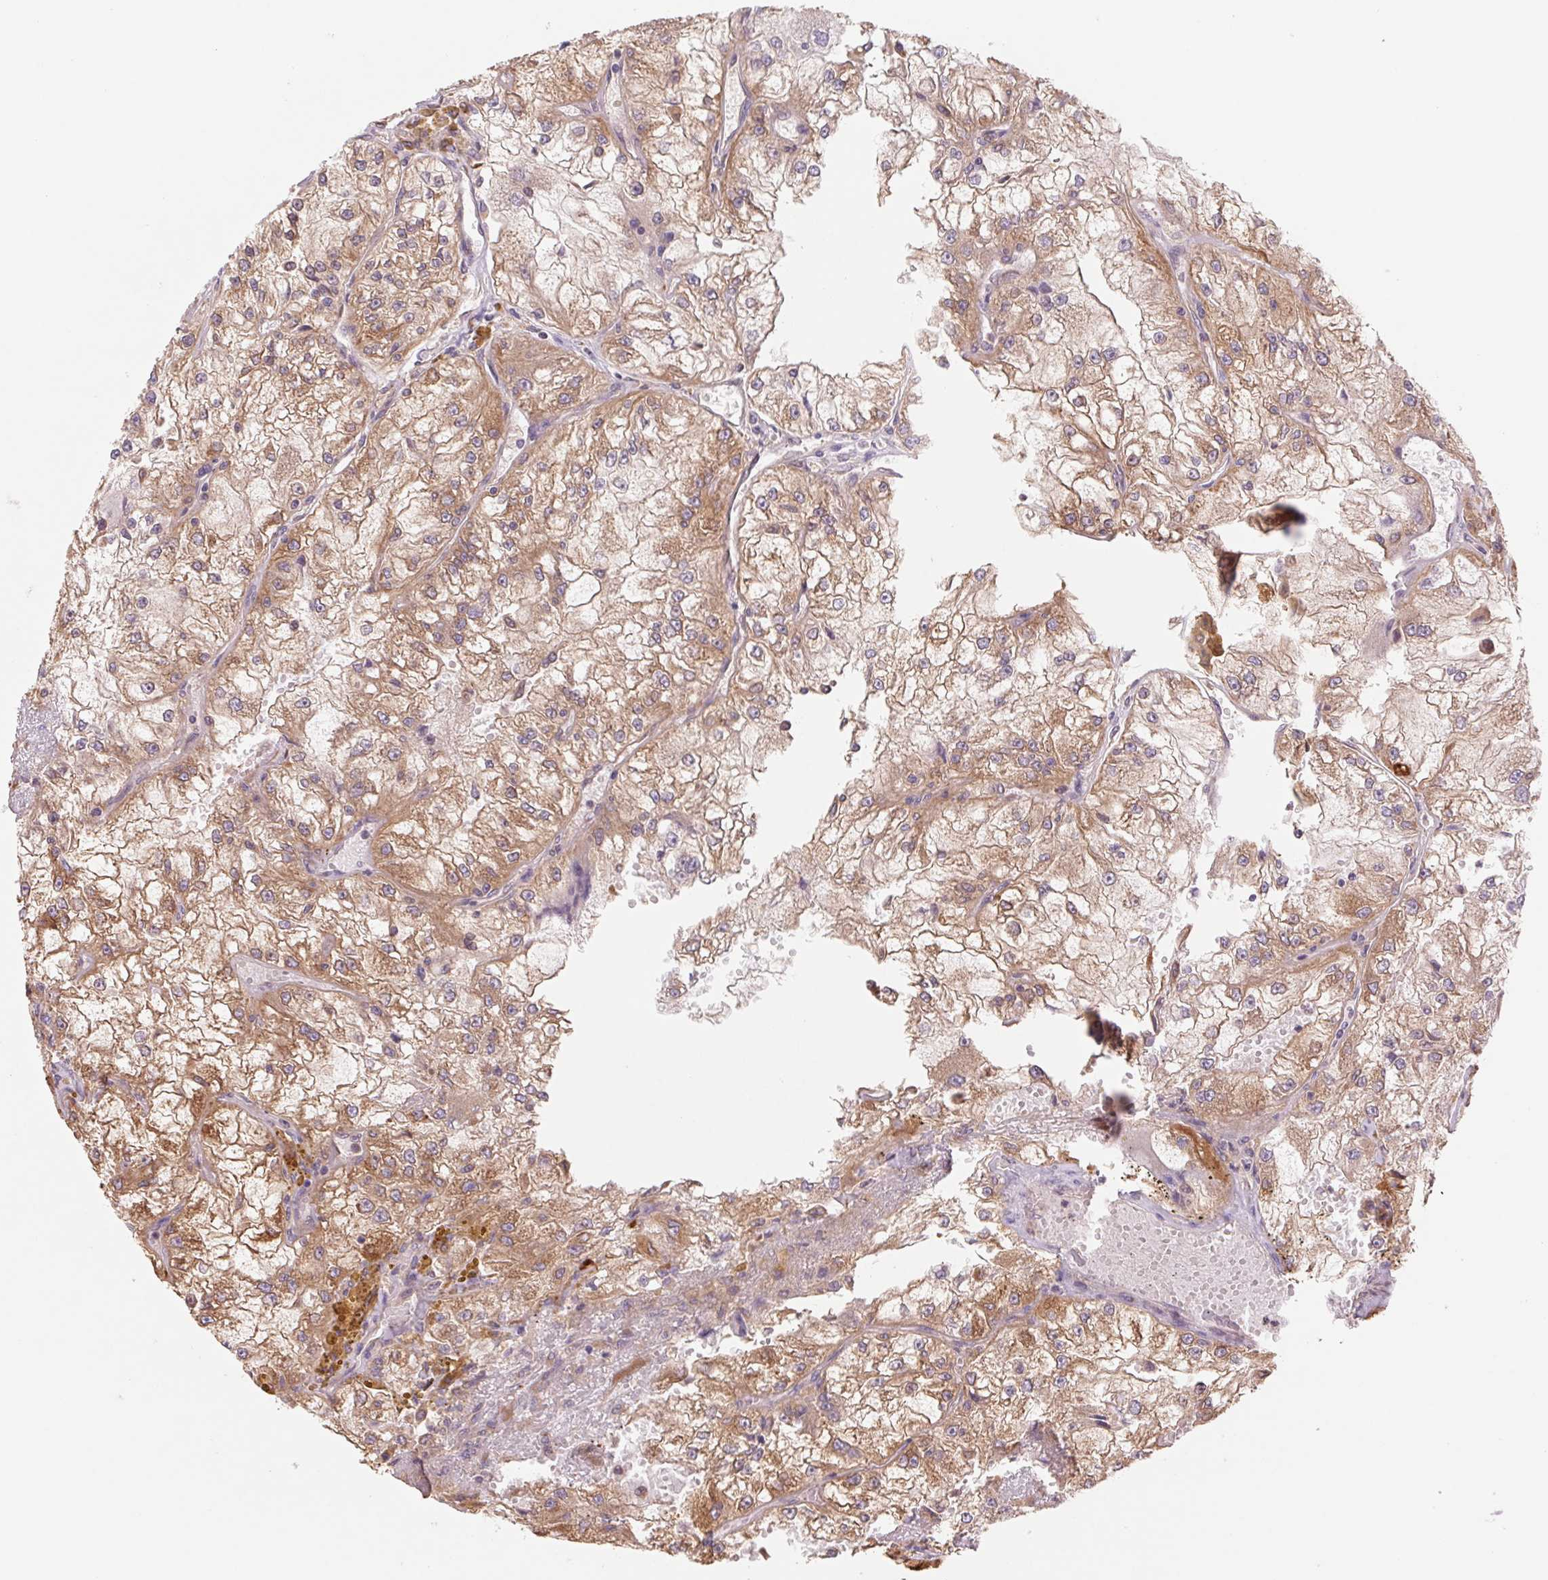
{"staining": {"intensity": "moderate", "quantity": ">75%", "location": "cytoplasmic/membranous"}, "tissue": "renal cancer", "cell_type": "Tumor cells", "image_type": "cancer", "snomed": [{"axis": "morphology", "description": "Adenocarcinoma, NOS"}, {"axis": "topography", "description": "Kidney"}], "caption": "Immunohistochemical staining of human renal adenocarcinoma reveals moderate cytoplasmic/membranous protein positivity in about >75% of tumor cells.", "gene": "RAB1A", "patient": {"sex": "female", "age": 72}}